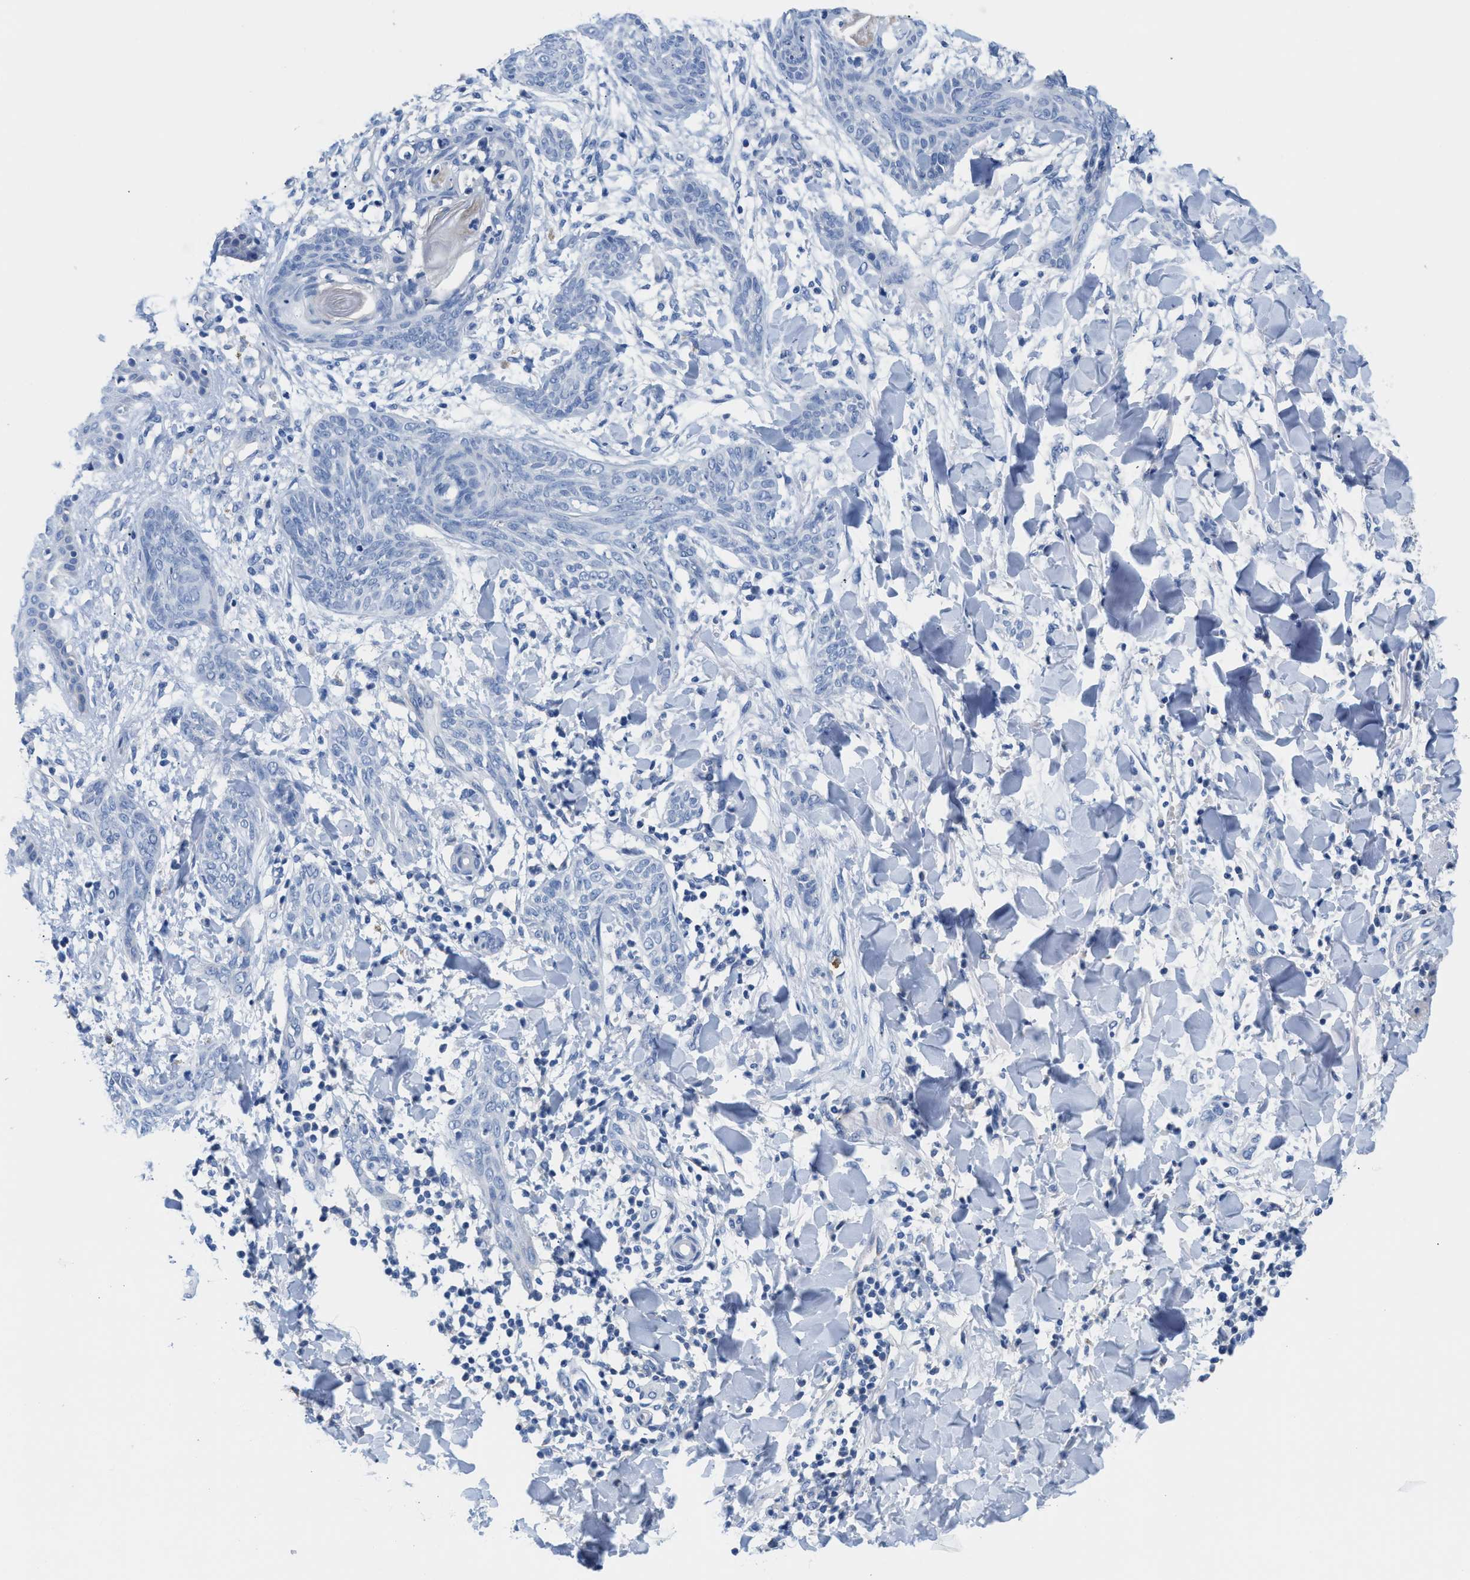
{"staining": {"intensity": "negative", "quantity": "none", "location": "none"}, "tissue": "skin cancer", "cell_type": "Tumor cells", "image_type": "cancer", "snomed": [{"axis": "morphology", "description": "Basal cell carcinoma"}, {"axis": "topography", "description": "Skin"}], "caption": "This is an immunohistochemistry histopathology image of human skin cancer (basal cell carcinoma). There is no positivity in tumor cells.", "gene": "SLFN13", "patient": {"sex": "female", "age": 59}}